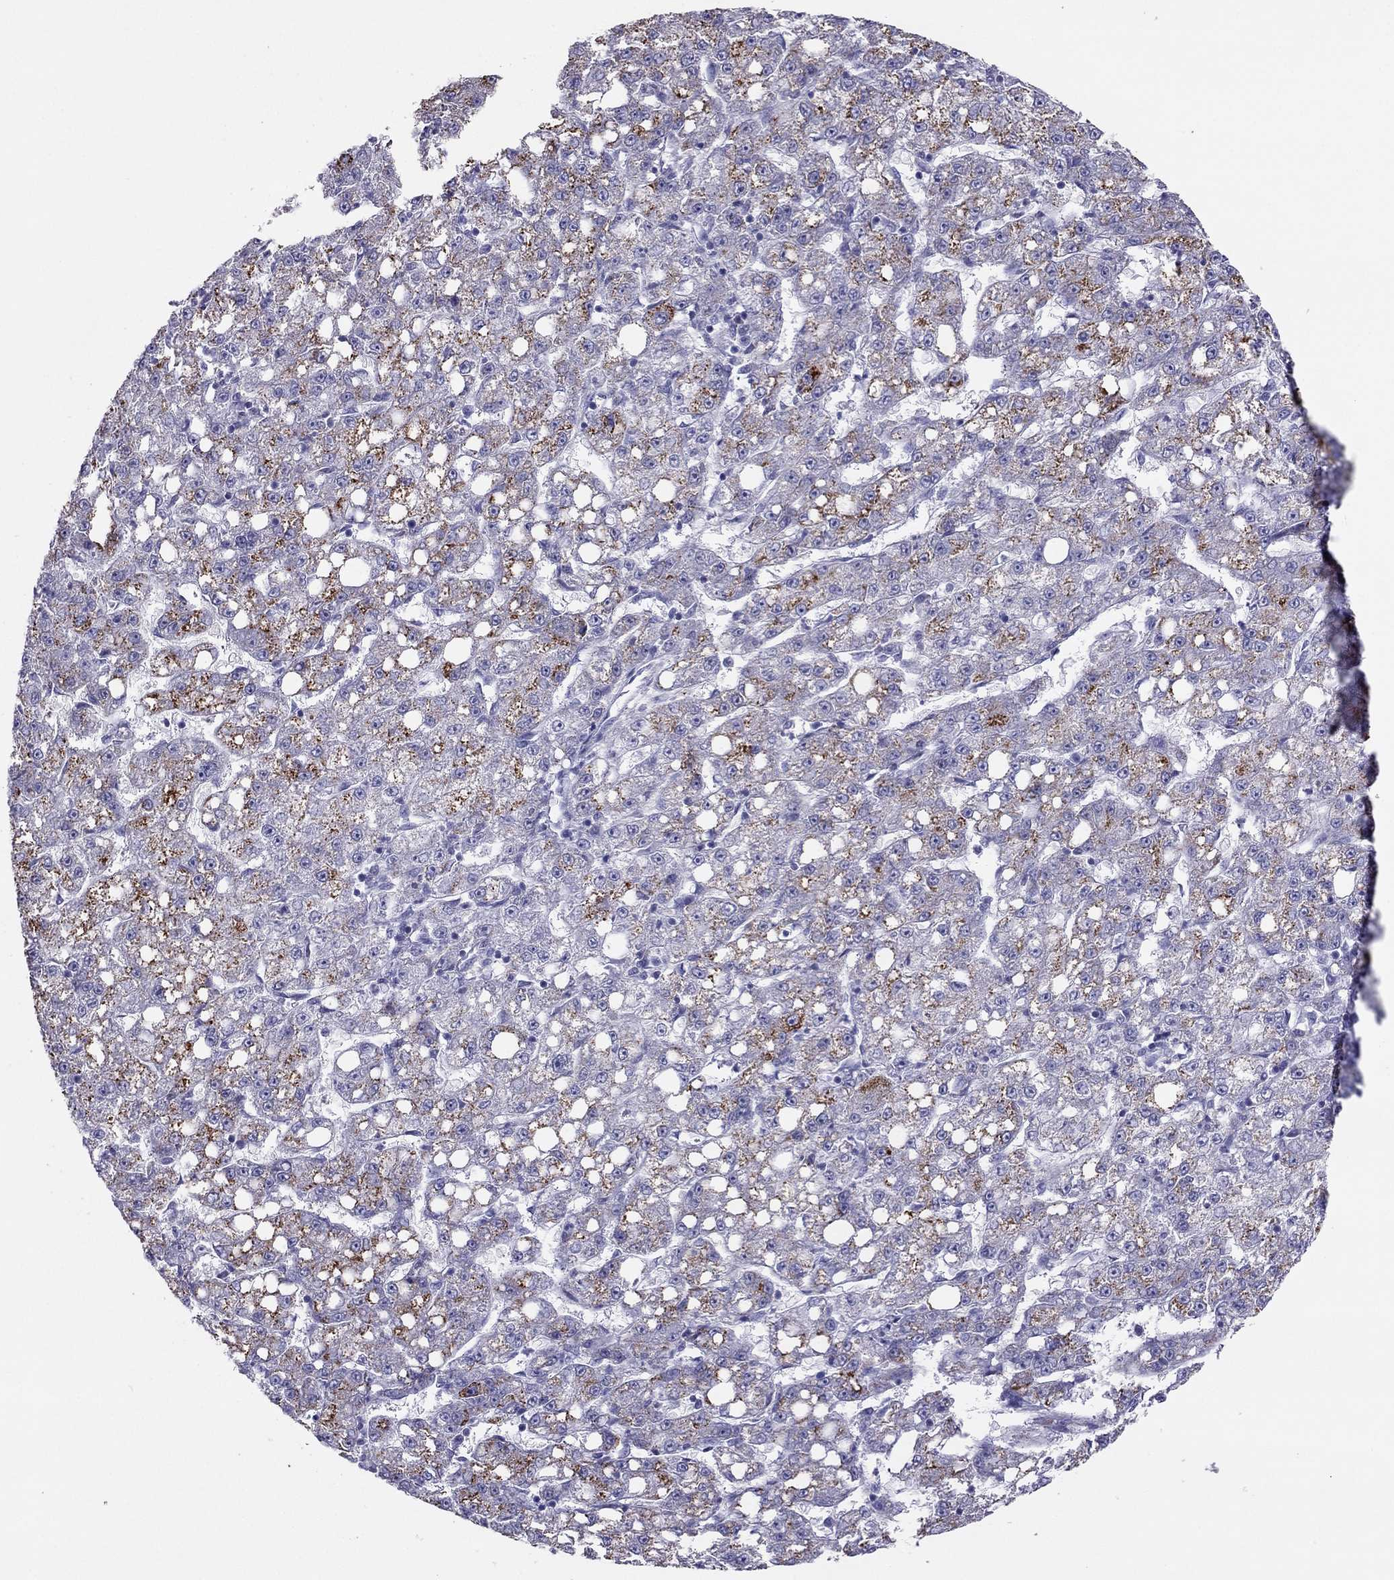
{"staining": {"intensity": "moderate", "quantity": "<25%", "location": "cytoplasmic/membranous"}, "tissue": "liver cancer", "cell_type": "Tumor cells", "image_type": "cancer", "snomed": [{"axis": "morphology", "description": "Carcinoma, Hepatocellular, NOS"}, {"axis": "topography", "description": "Liver"}], "caption": "Liver cancer stained with DAB immunohistochemistry (IHC) reveals low levels of moderate cytoplasmic/membranous staining in about <25% of tumor cells.", "gene": "MAEL", "patient": {"sex": "female", "age": 65}}